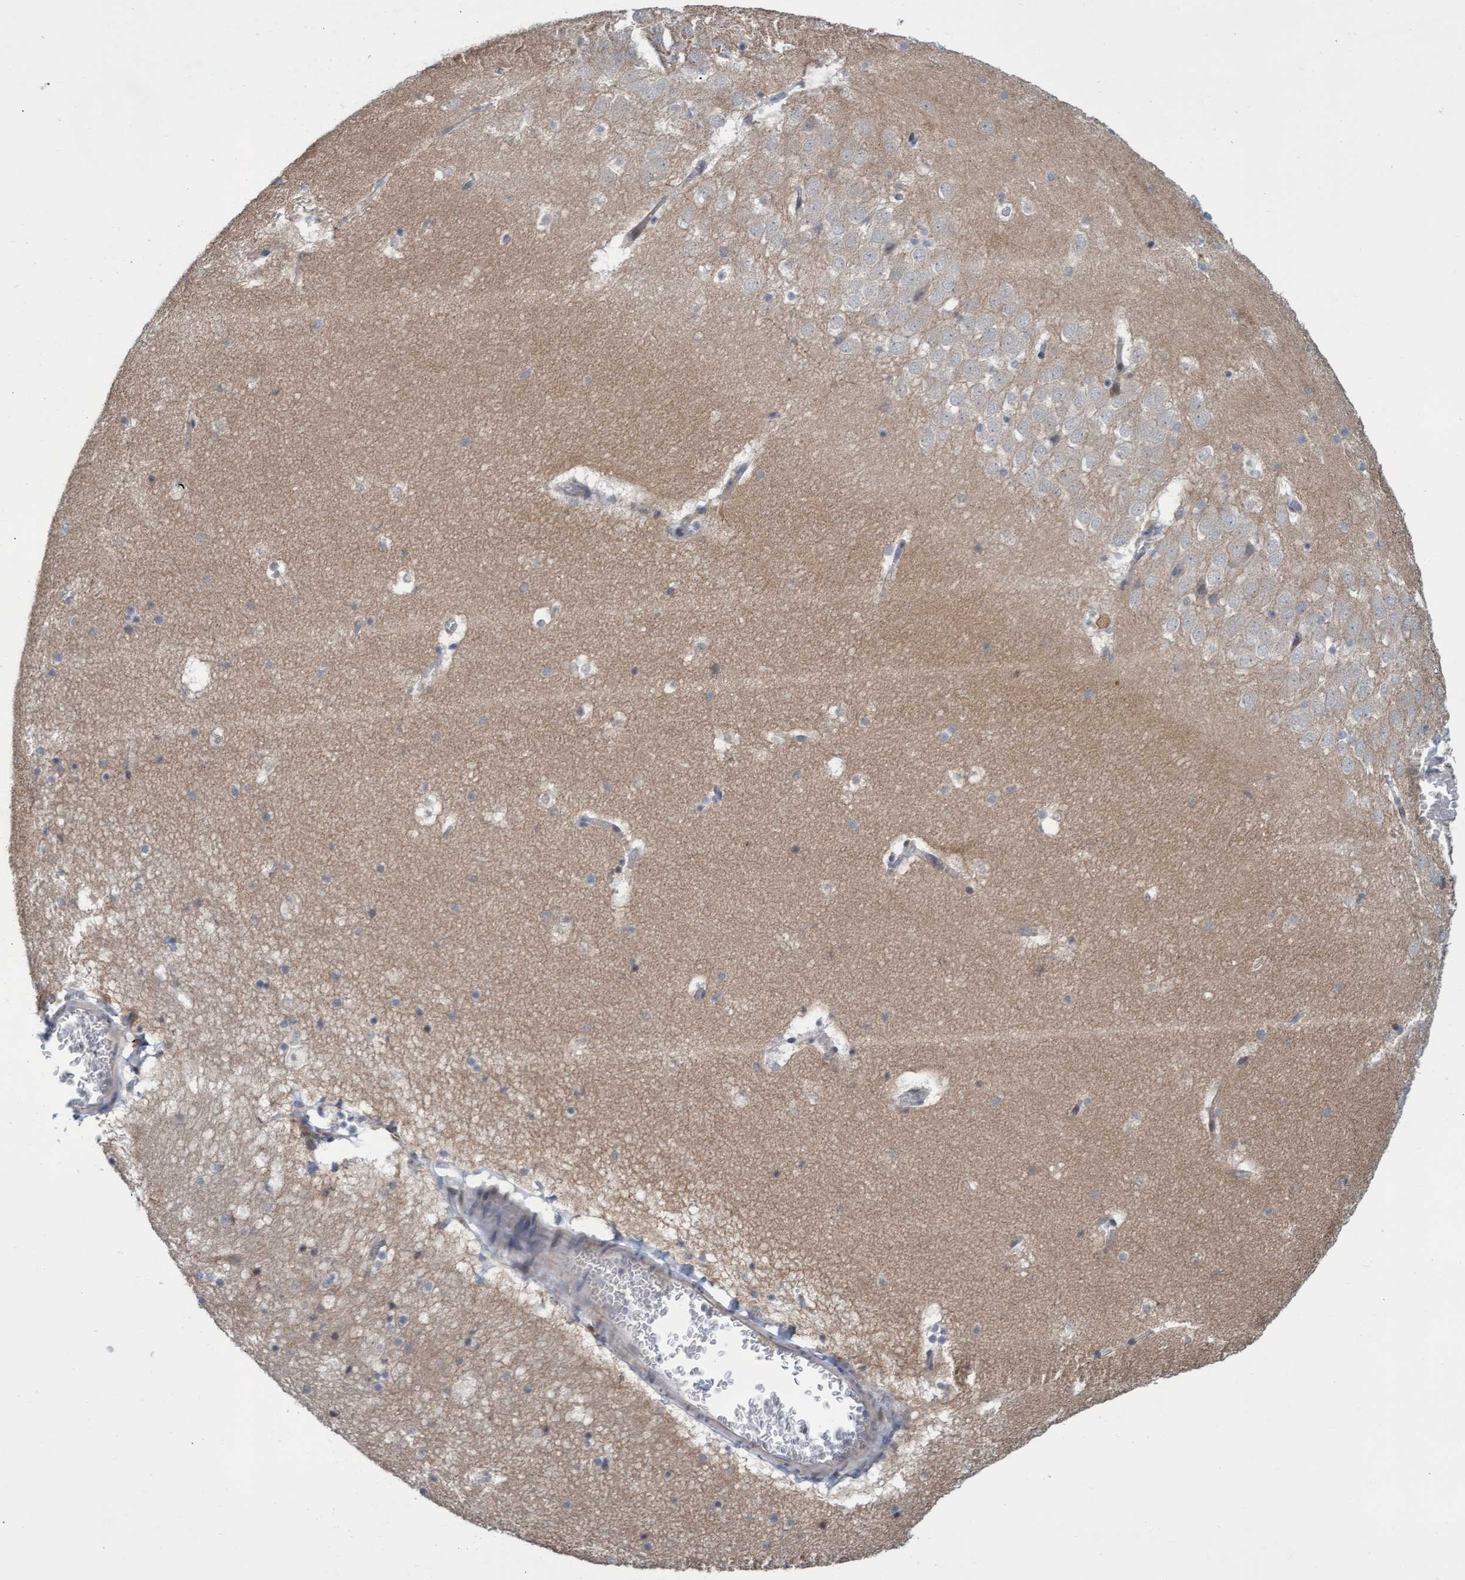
{"staining": {"intensity": "negative", "quantity": "none", "location": "none"}, "tissue": "hippocampus", "cell_type": "Glial cells", "image_type": "normal", "snomed": [{"axis": "morphology", "description": "Normal tissue, NOS"}, {"axis": "topography", "description": "Hippocampus"}], "caption": "The immunohistochemistry photomicrograph has no significant positivity in glial cells of hippocampus. The staining is performed using DAB brown chromogen with nuclei counter-stained in using hematoxylin.", "gene": "ABCF2", "patient": {"sex": "male", "age": 45}}